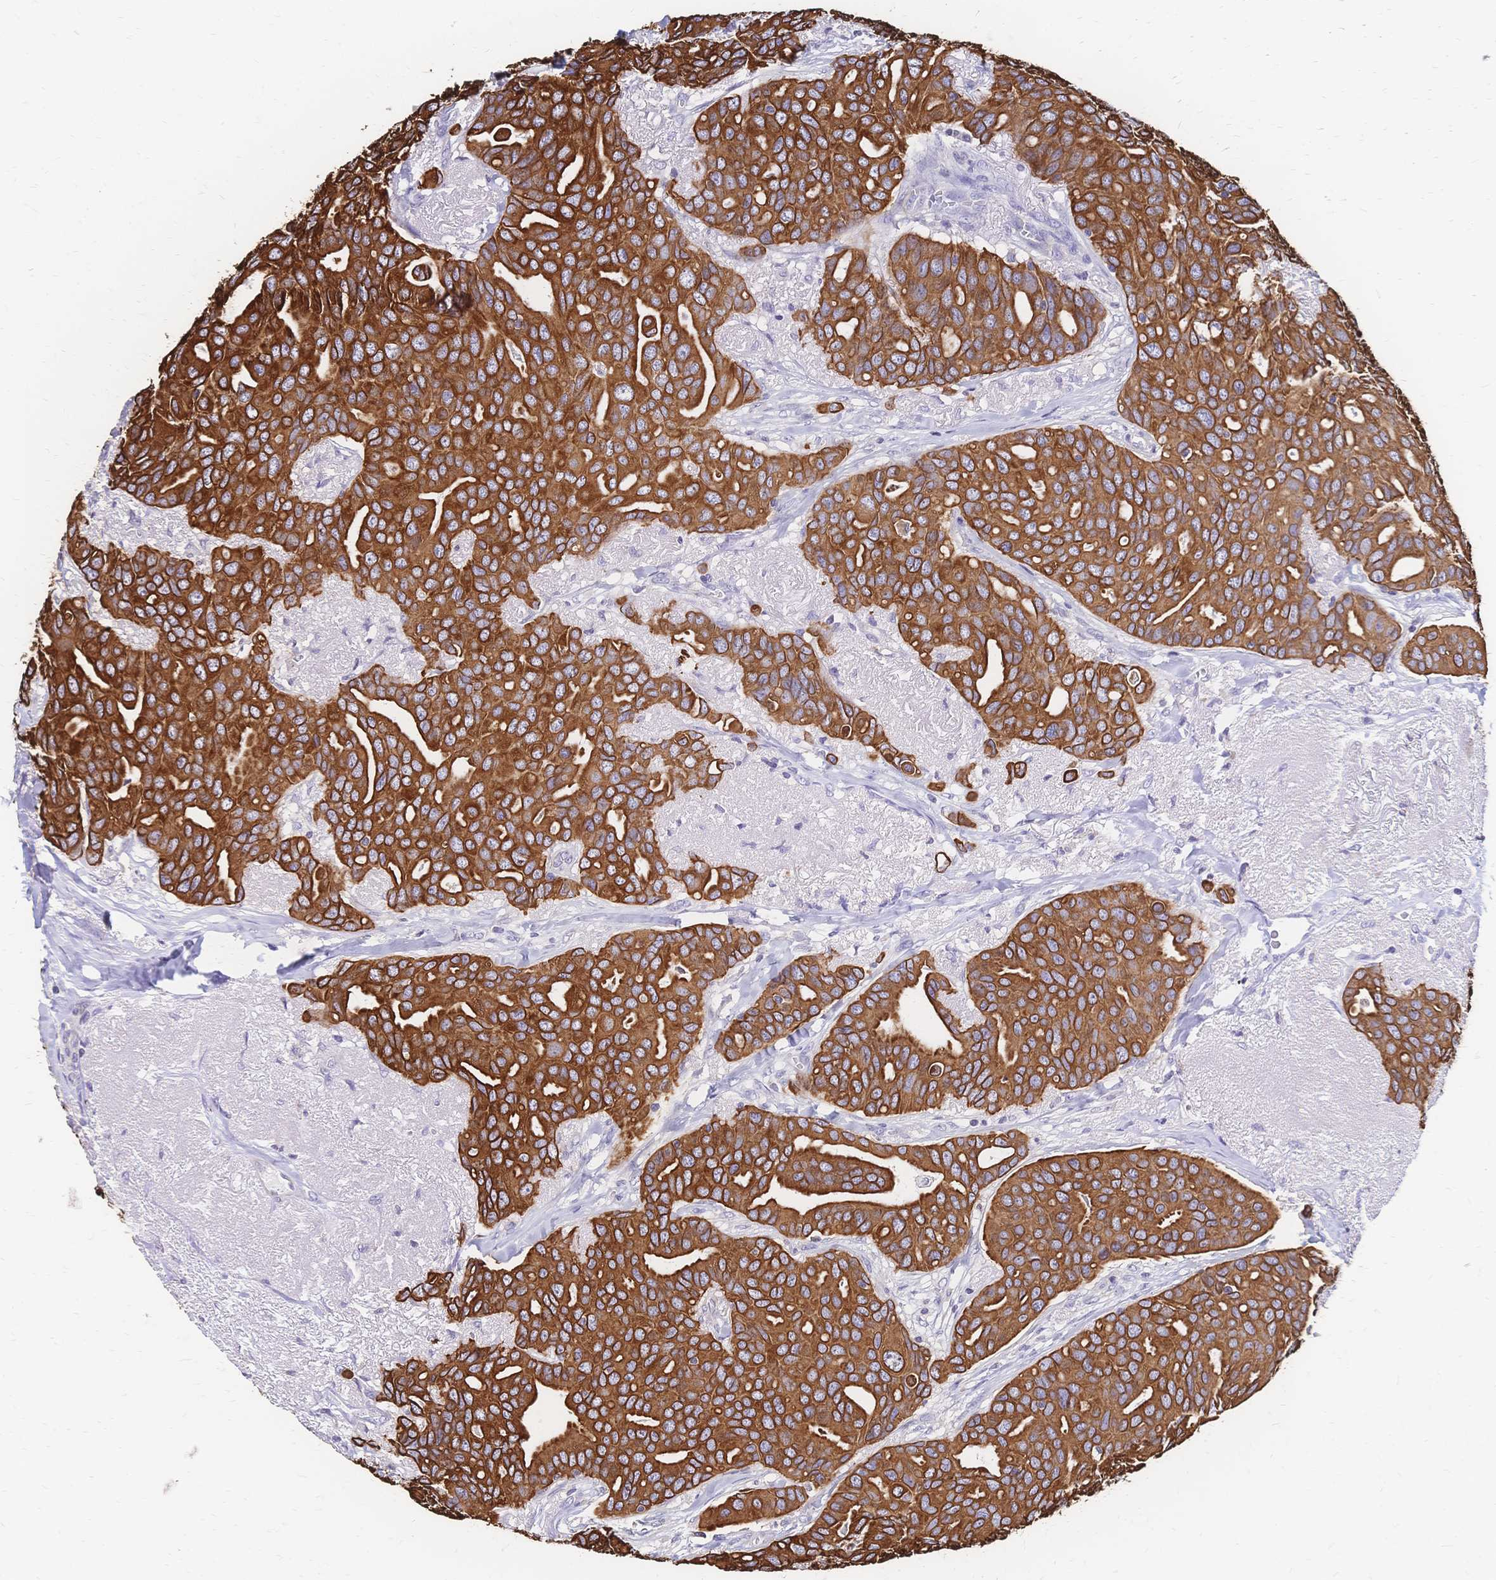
{"staining": {"intensity": "strong", "quantity": ">75%", "location": "cytoplasmic/membranous"}, "tissue": "breast cancer", "cell_type": "Tumor cells", "image_type": "cancer", "snomed": [{"axis": "morphology", "description": "Duct carcinoma"}, {"axis": "topography", "description": "Breast"}], "caption": "There is high levels of strong cytoplasmic/membranous staining in tumor cells of breast cancer (invasive ductal carcinoma), as demonstrated by immunohistochemical staining (brown color).", "gene": "DTNB", "patient": {"sex": "female", "age": 54}}